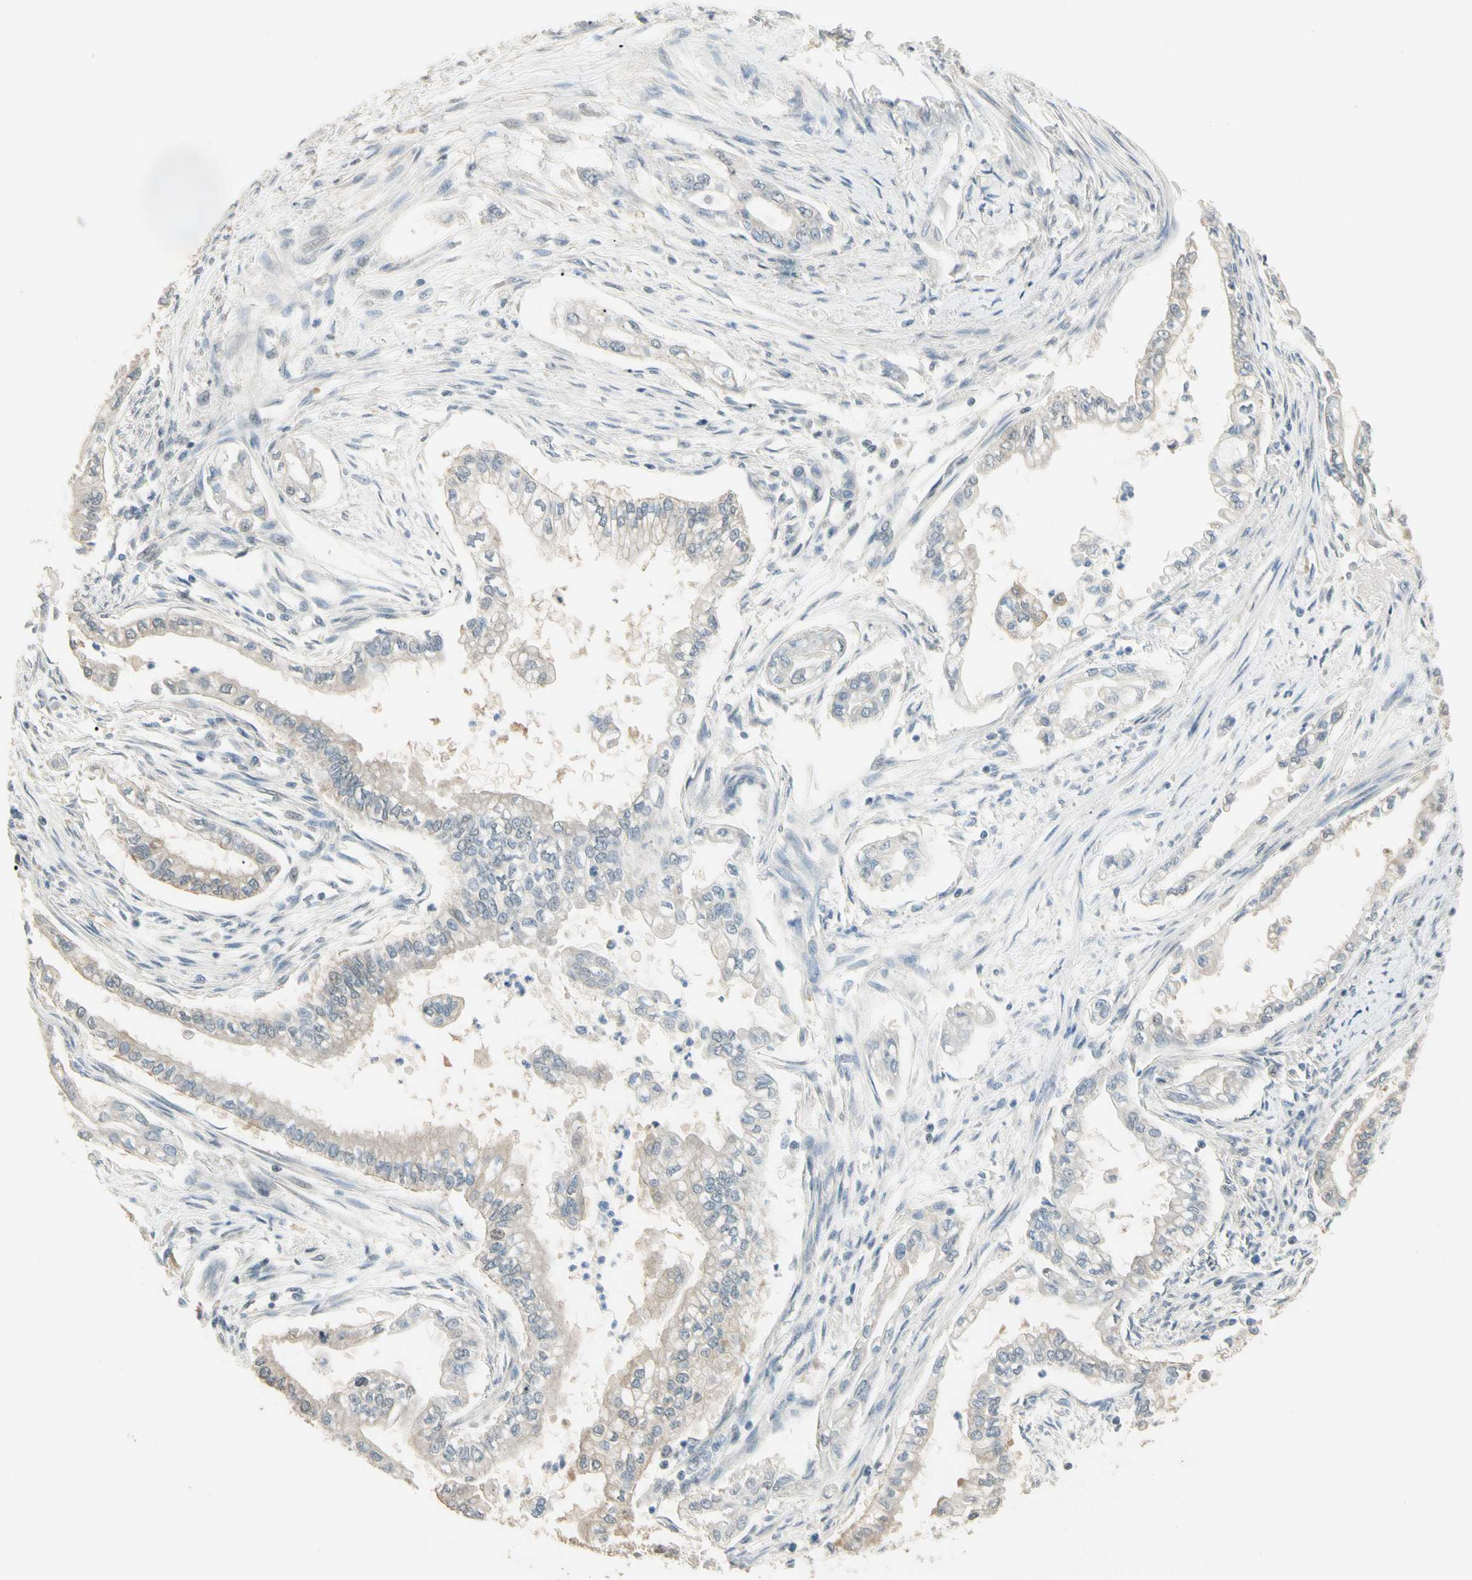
{"staining": {"intensity": "weak", "quantity": "25%-75%", "location": "cytoplasmic/membranous"}, "tissue": "pancreatic cancer", "cell_type": "Tumor cells", "image_type": "cancer", "snomed": [{"axis": "morphology", "description": "Normal tissue, NOS"}, {"axis": "topography", "description": "Pancreas"}], "caption": "Protein analysis of pancreatic cancer tissue exhibits weak cytoplasmic/membranous expression in approximately 25%-75% of tumor cells. (DAB IHC with brightfield microscopy, high magnification).", "gene": "GNE", "patient": {"sex": "male", "age": 42}}